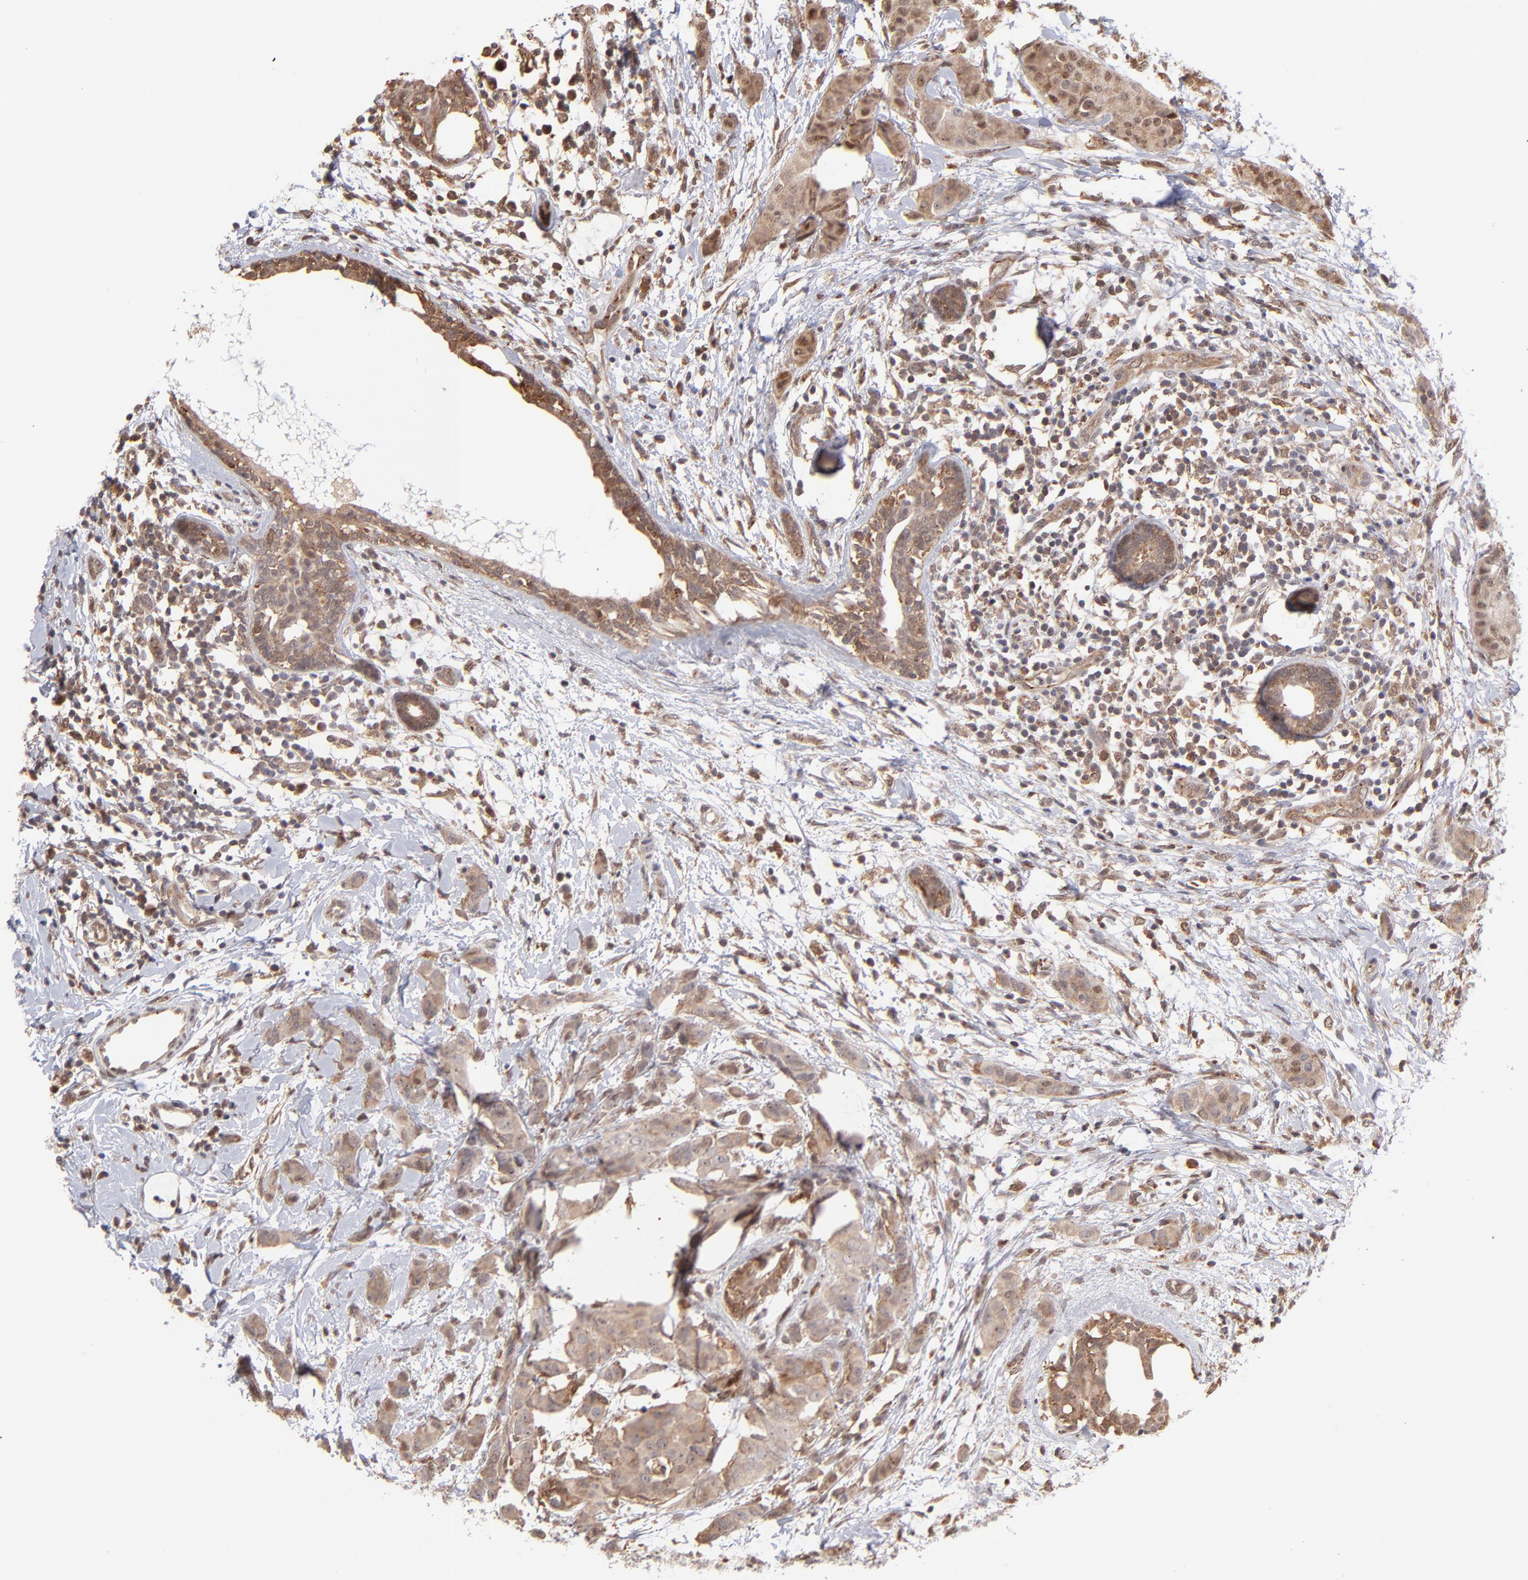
{"staining": {"intensity": "weak", "quantity": "<25%", "location": "cytoplasmic/membranous,nuclear"}, "tissue": "breast cancer", "cell_type": "Tumor cells", "image_type": "cancer", "snomed": [{"axis": "morphology", "description": "Duct carcinoma"}, {"axis": "topography", "description": "Breast"}], "caption": "A high-resolution image shows immunohistochemistry (IHC) staining of breast cancer, which displays no significant positivity in tumor cells.", "gene": "OAS1", "patient": {"sex": "female", "age": 40}}